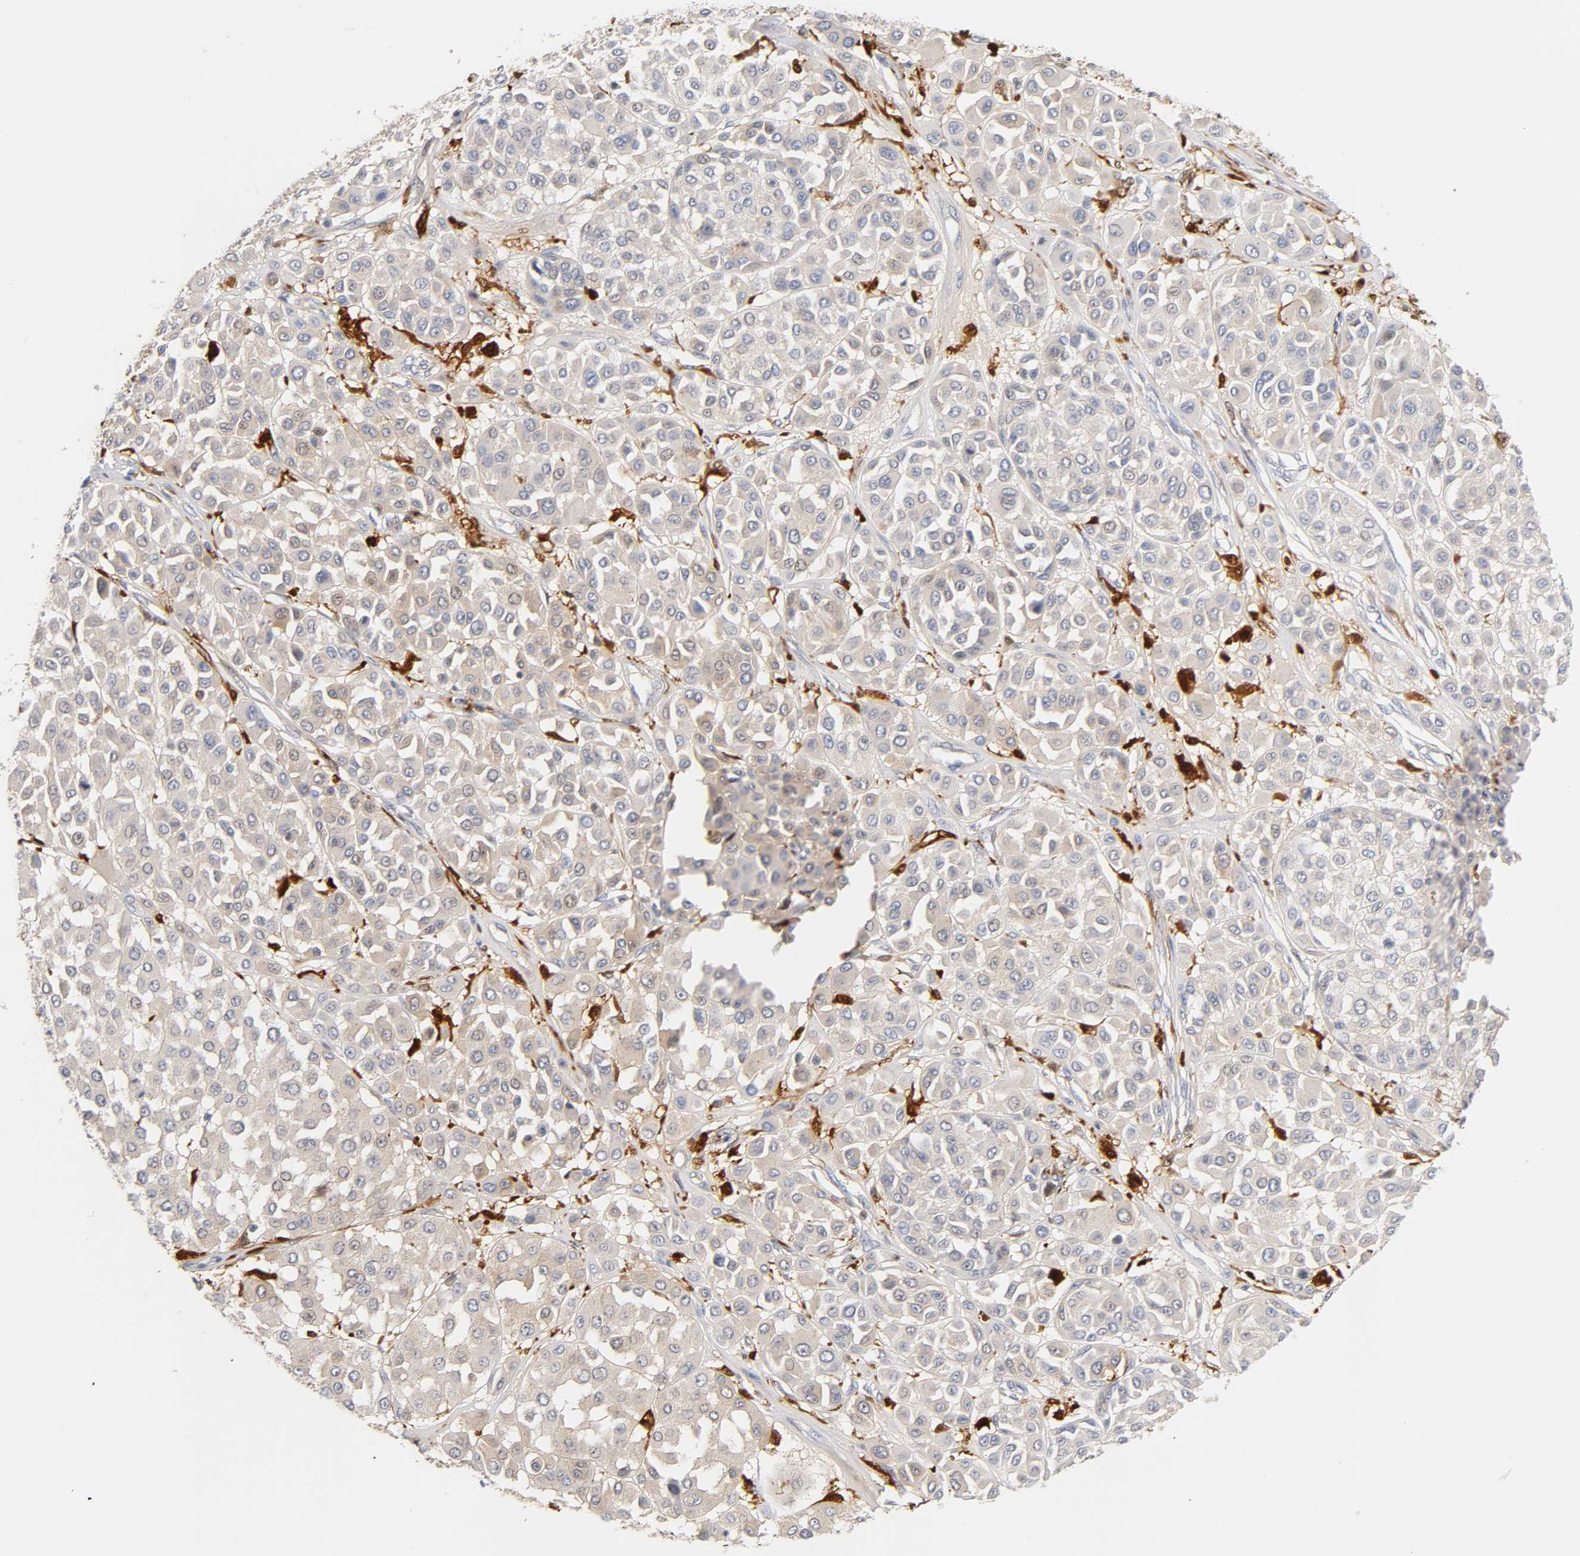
{"staining": {"intensity": "weak", "quantity": "<25%", "location": "cytoplasmic/membranous,nuclear"}, "tissue": "melanoma", "cell_type": "Tumor cells", "image_type": "cancer", "snomed": [{"axis": "morphology", "description": "Malignant melanoma, Metastatic site"}, {"axis": "topography", "description": "Soft tissue"}], "caption": "Malignant melanoma (metastatic site) stained for a protein using IHC exhibits no staining tumor cells.", "gene": "IL18", "patient": {"sex": "male", "age": 41}}